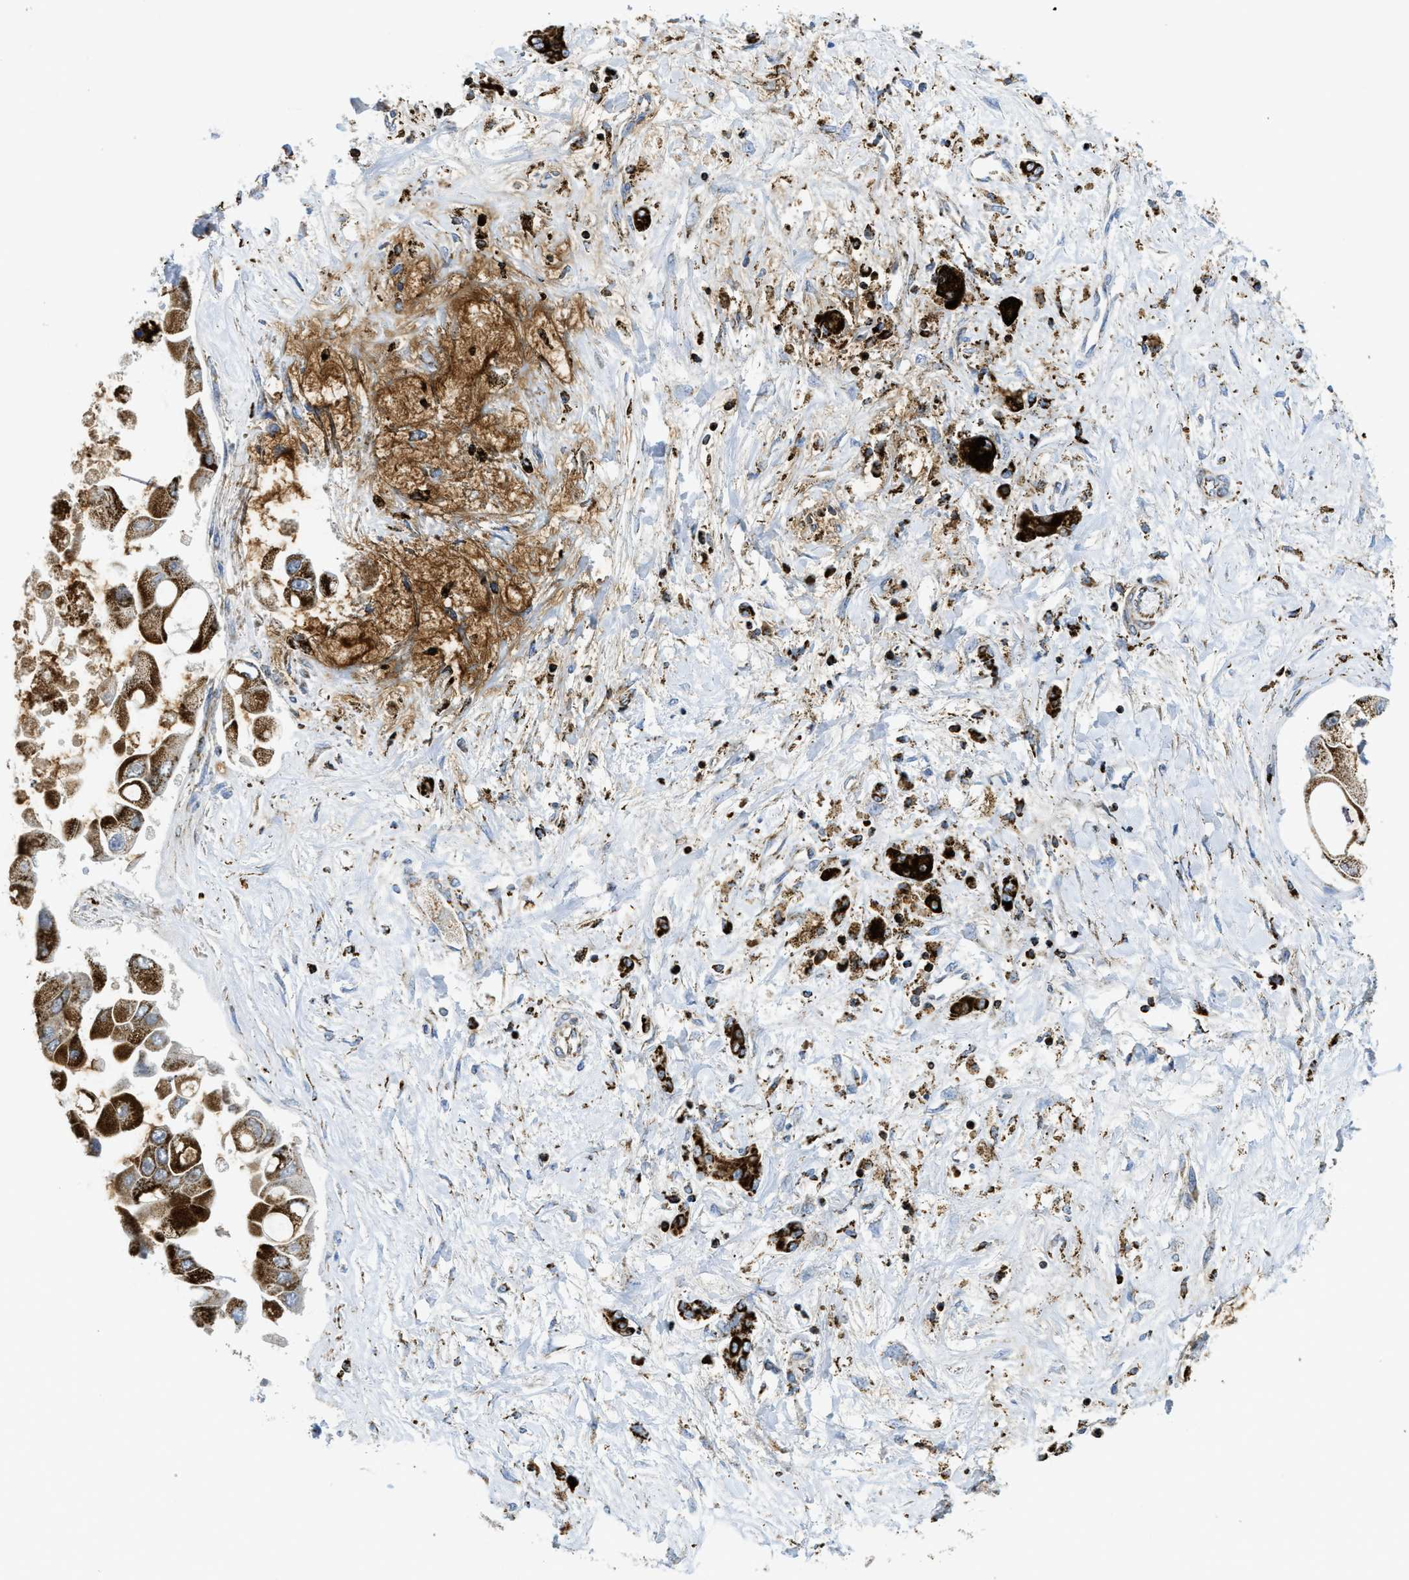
{"staining": {"intensity": "strong", "quantity": ">75%", "location": "cytoplasmic/membranous"}, "tissue": "liver cancer", "cell_type": "Tumor cells", "image_type": "cancer", "snomed": [{"axis": "morphology", "description": "Cholangiocarcinoma"}, {"axis": "topography", "description": "Liver"}], "caption": "Human liver cancer (cholangiocarcinoma) stained with a protein marker displays strong staining in tumor cells.", "gene": "SQOR", "patient": {"sex": "male", "age": 50}}